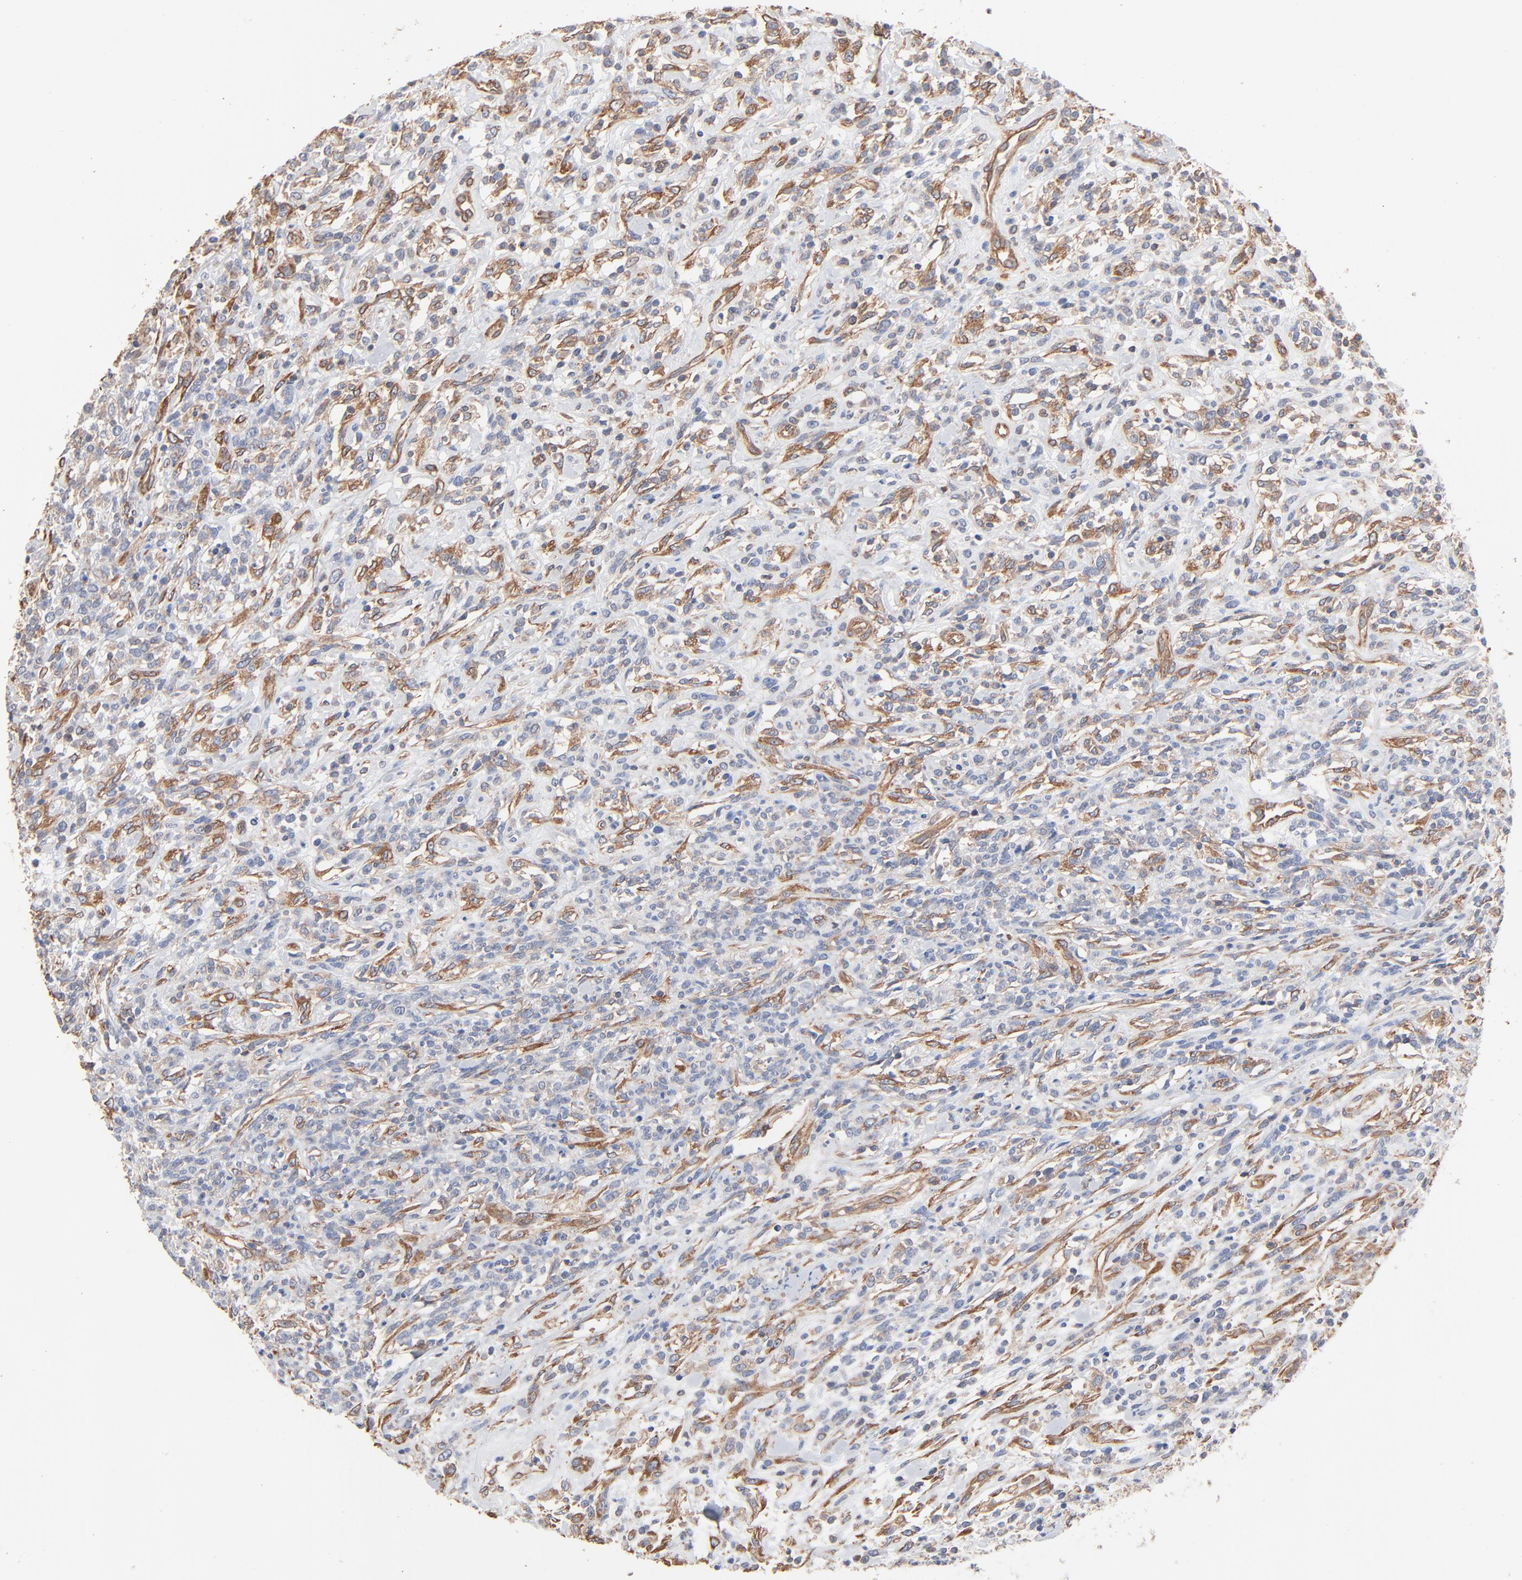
{"staining": {"intensity": "negative", "quantity": "none", "location": "none"}, "tissue": "lymphoma", "cell_type": "Tumor cells", "image_type": "cancer", "snomed": [{"axis": "morphology", "description": "Malignant lymphoma, non-Hodgkin's type, High grade"}, {"axis": "topography", "description": "Lymph node"}], "caption": "Lymphoma stained for a protein using immunohistochemistry (IHC) shows no positivity tumor cells.", "gene": "ABCD4", "patient": {"sex": "female", "age": 73}}